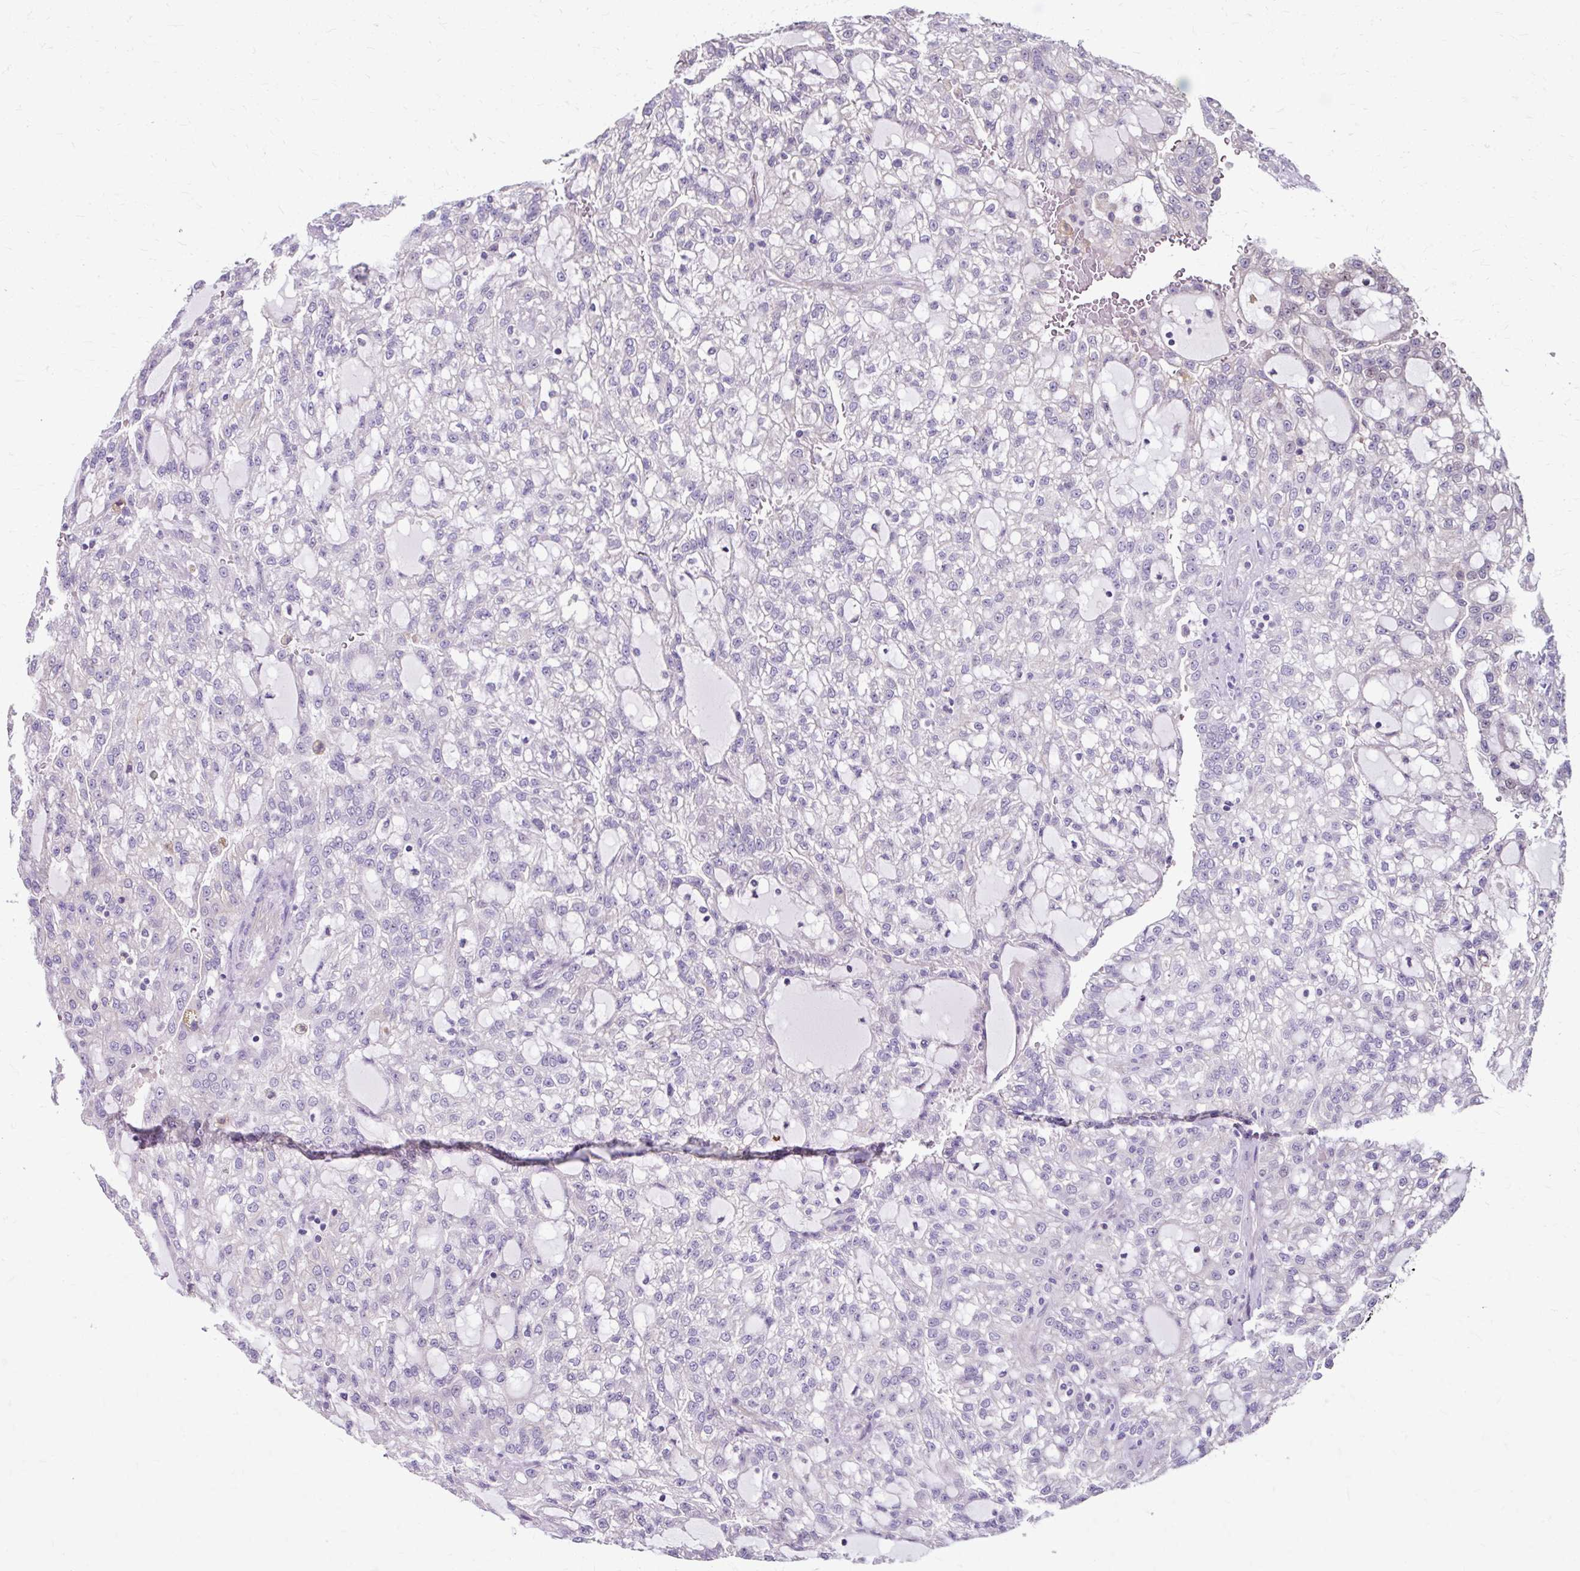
{"staining": {"intensity": "negative", "quantity": "none", "location": "none"}, "tissue": "renal cancer", "cell_type": "Tumor cells", "image_type": "cancer", "snomed": [{"axis": "morphology", "description": "Adenocarcinoma, NOS"}, {"axis": "topography", "description": "Kidney"}], "caption": "Human renal cancer (adenocarcinoma) stained for a protein using immunohistochemistry displays no staining in tumor cells.", "gene": "ZNF555", "patient": {"sex": "male", "age": 63}}